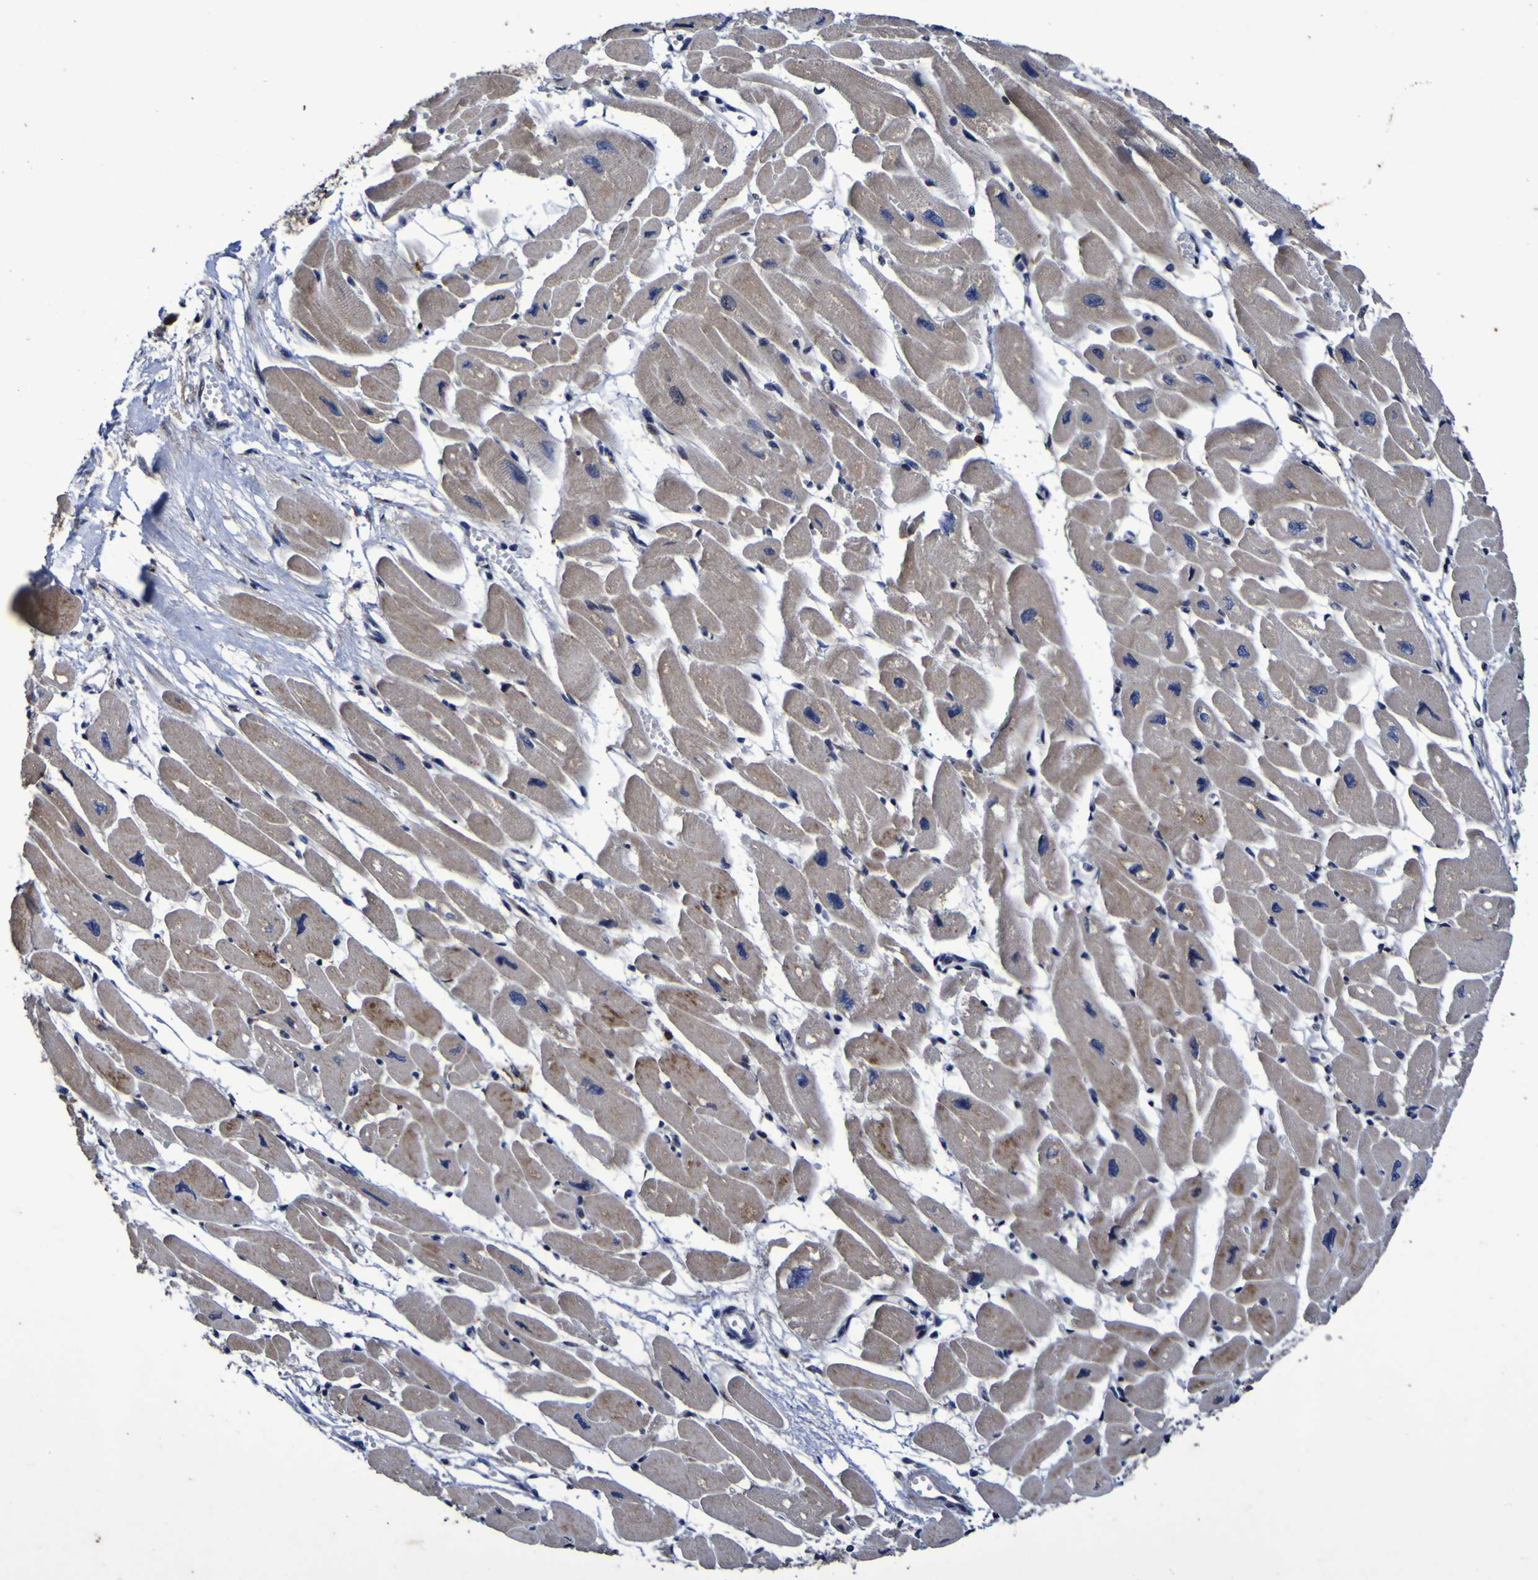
{"staining": {"intensity": "moderate", "quantity": ">75%", "location": "cytoplasmic/membranous"}, "tissue": "heart muscle", "cell_type": "Cardiomyocytes", "image_type": "normal", "snomed": [{"axis": "morphology", "description": "Normal tissue, NOS"}, {"axis": "topography", "description": "Heart"}], "caption": "This histopathology image shows immunohistochemistry staining of benign heart muscle, with medium moderate cytoplasmic/membranous positivity in about >75% of cardiomyocytes.", "gene": "P3H1", "patient": {"sex": "female", "age": 54}}